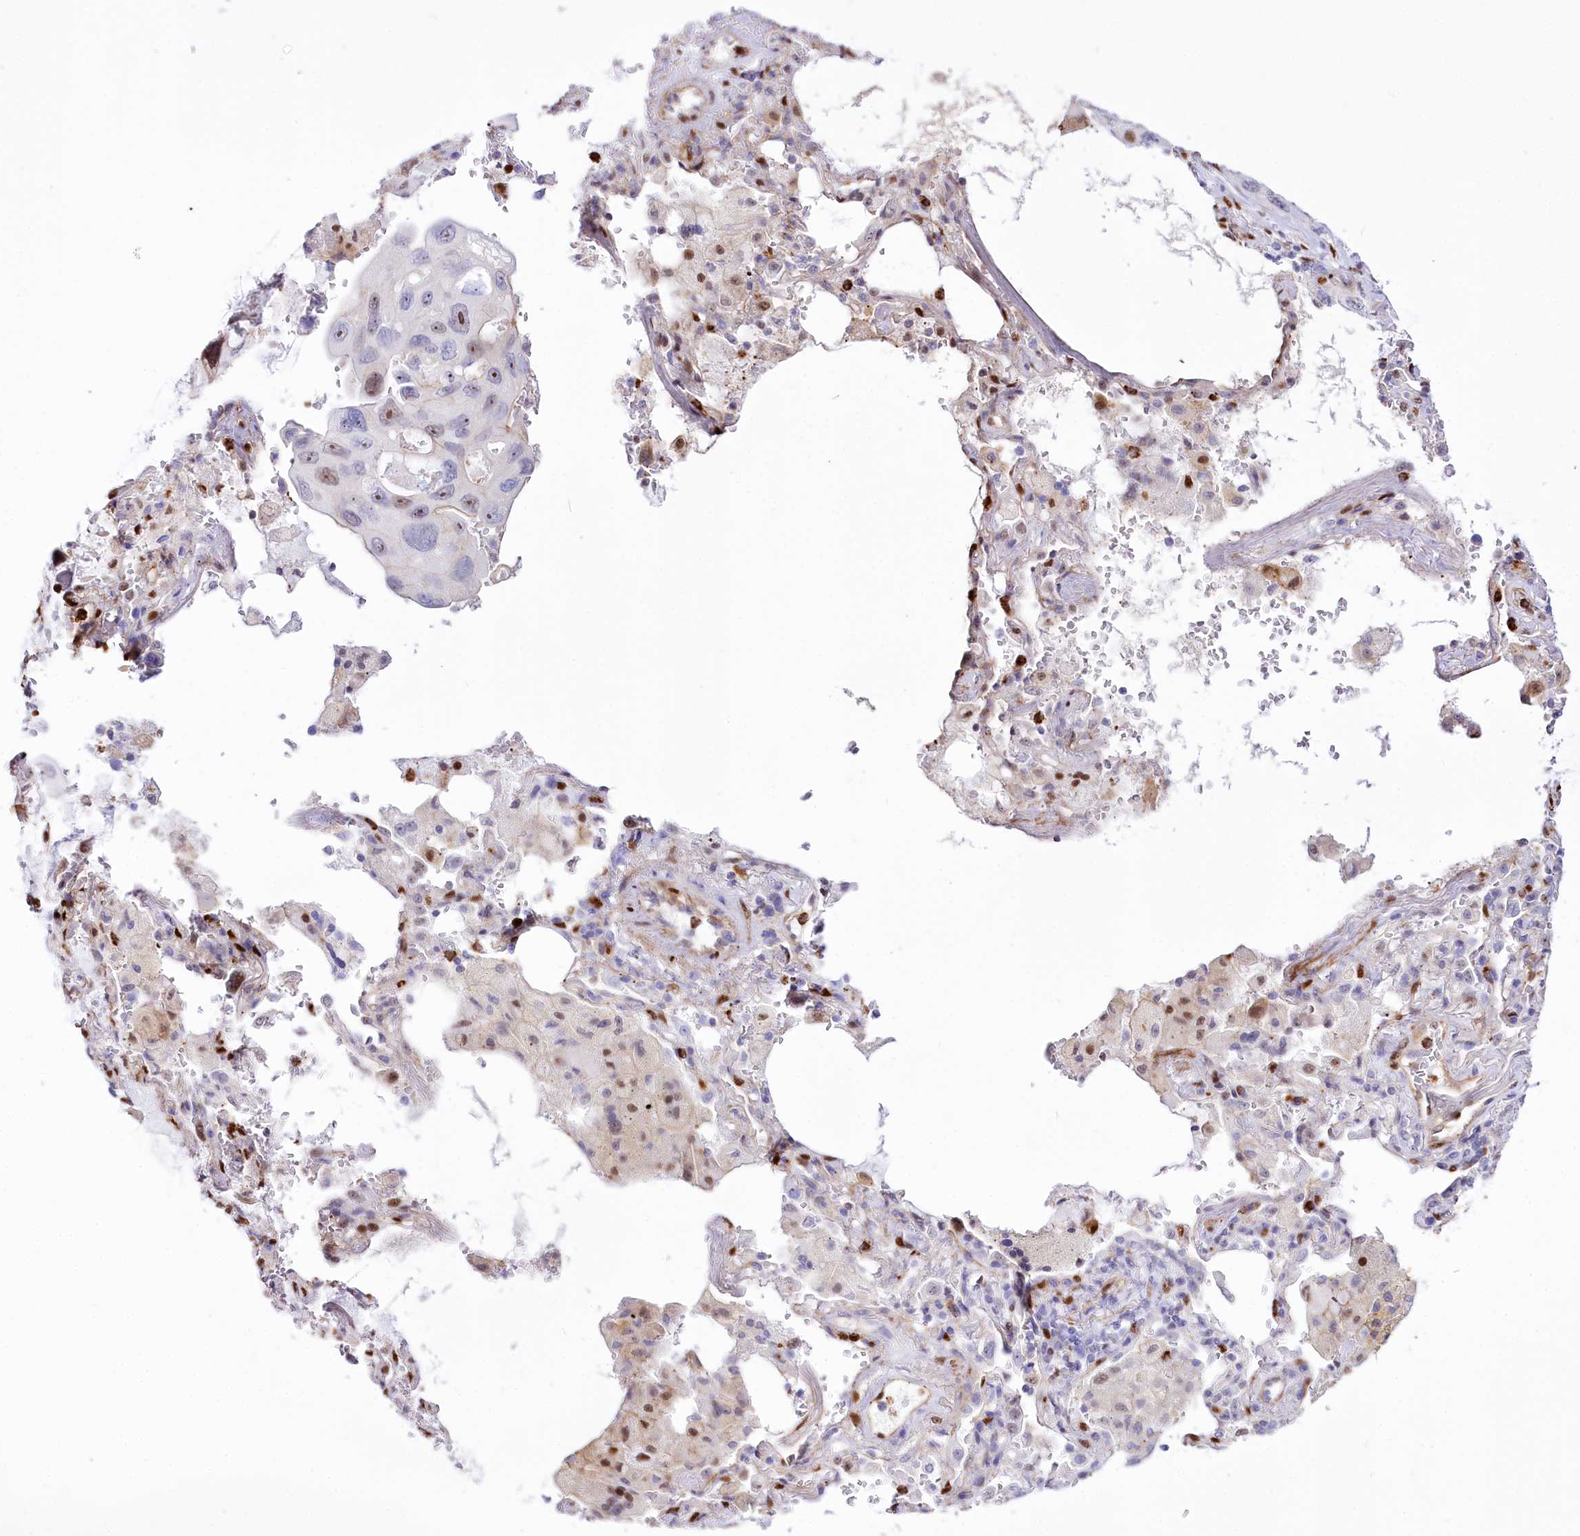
{"staining": {"intensity": "moderate", "quantity": "25%-75%", "location": "nuclear"}, "tissue": "lung cancer", "cell_type": "Tumor cells", "image_type": "cancer", "snomed": [{"axis": "morphology", "description": "Squamous cell carcinoma, NOS"}, {"axis": "topography", "description": "Lung"}], "caption": "Immunohistochemistry histopathology image of neoplastic tissue: human squamous cell carcinoma (lung) stained using immunohistochemistry demonstrates medium levels of moderate protein expression localized specifically in the nuclear of tumor cells, appearing as a nuclear brown color.", "gene": "PTMS", "patient": {"sex": "female", "age": 73}}